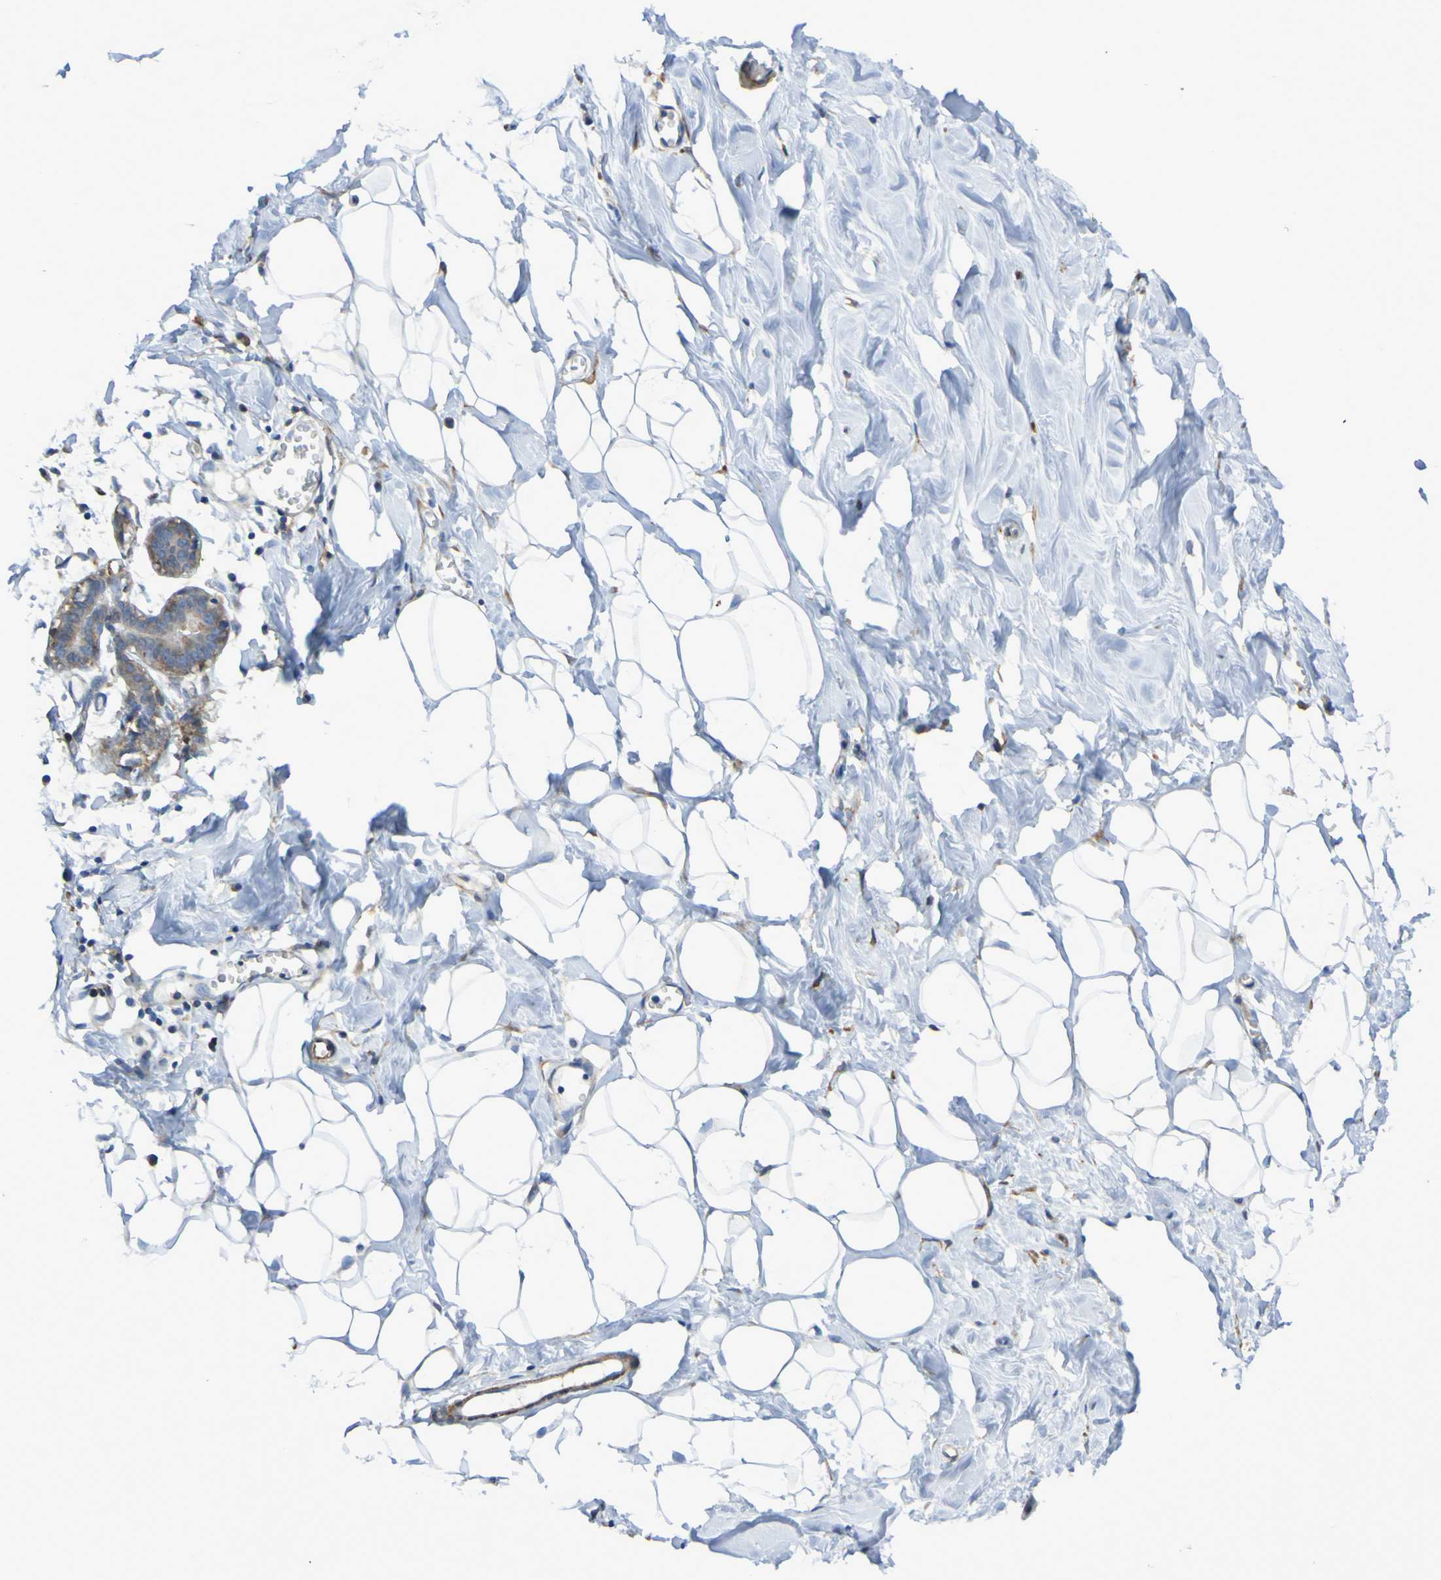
{"staining": {"intensity": "negative", "quantity": "none", "location": "none"}, "tissue": "breast", "cell_type": "Adipocytes", "image_type": "normal", "snomed": [{"axis": "morphology", "description": "Normal tissue, NOS"}, {"axis": "topography", "description": "Breast"}], "caption": "IHC photomicrograph of benign breast: human breast stained with DAB (3,3'-diaminobenzidine) reveals no significant protein positivity in adipocytes. (Brightfield microscopy of DAB immunohistochemistry at high magnification).", "gene": "SCRG1", "patient": {"sex": "female", "age": 27}}